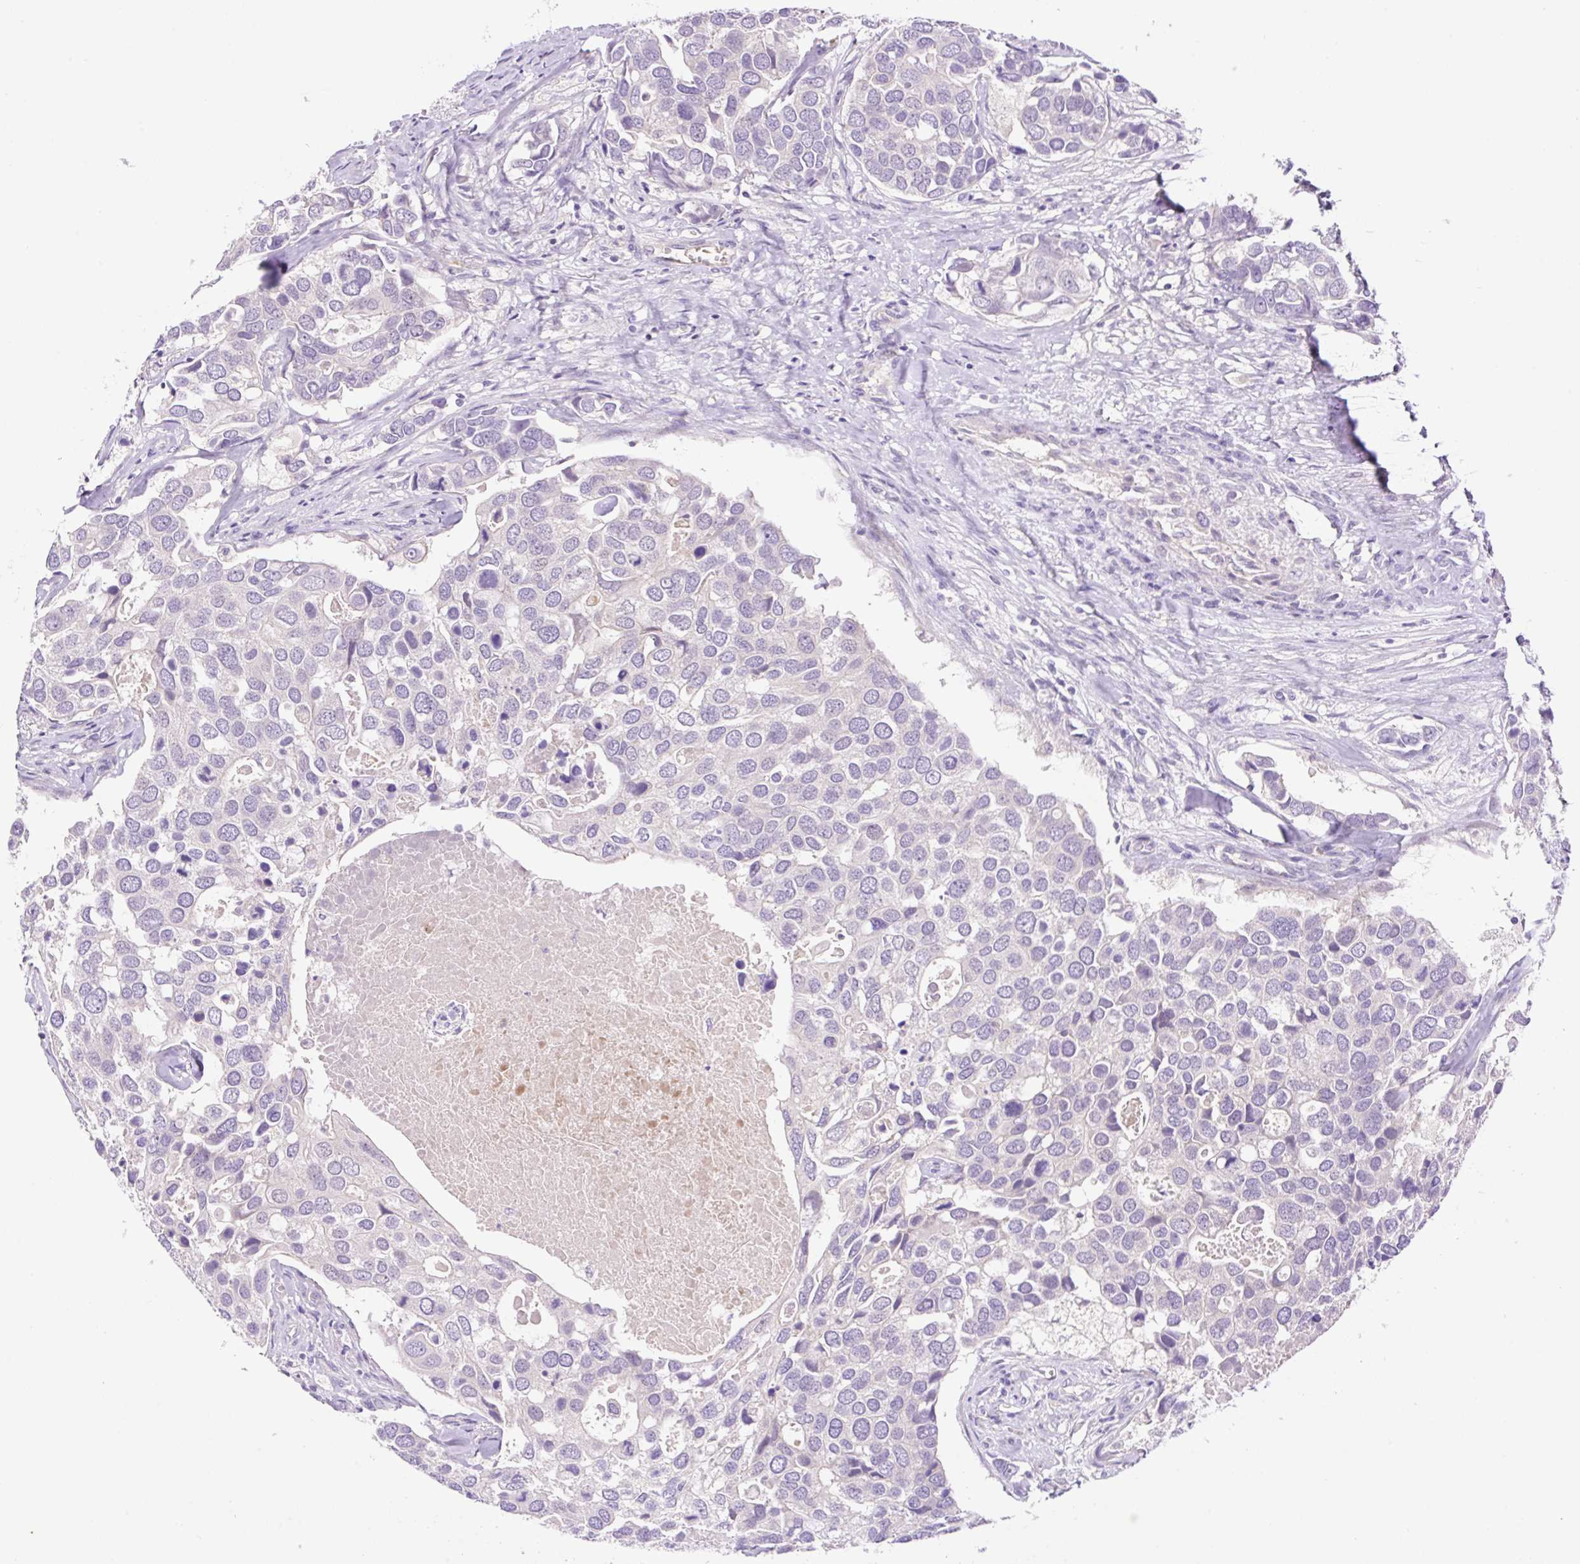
{"staining": {"intensity": "negative", "quantity": "none", "location": "none"}, "tissue": "breast cancer", "cell_type": "Tumor cells", "image_type": "cancer", "snomed": [{"axis": "morphology", "description": "Duct carcinoma"}, {"axis": "topography", "description": "Breast"}], "caption": "Micrograph shows no significant protein staining in tumor cells of infiltrating ductal carcinoma (breast).", "gene": "LHFPL5", "patient": {"sex": "female", "age": 83}}